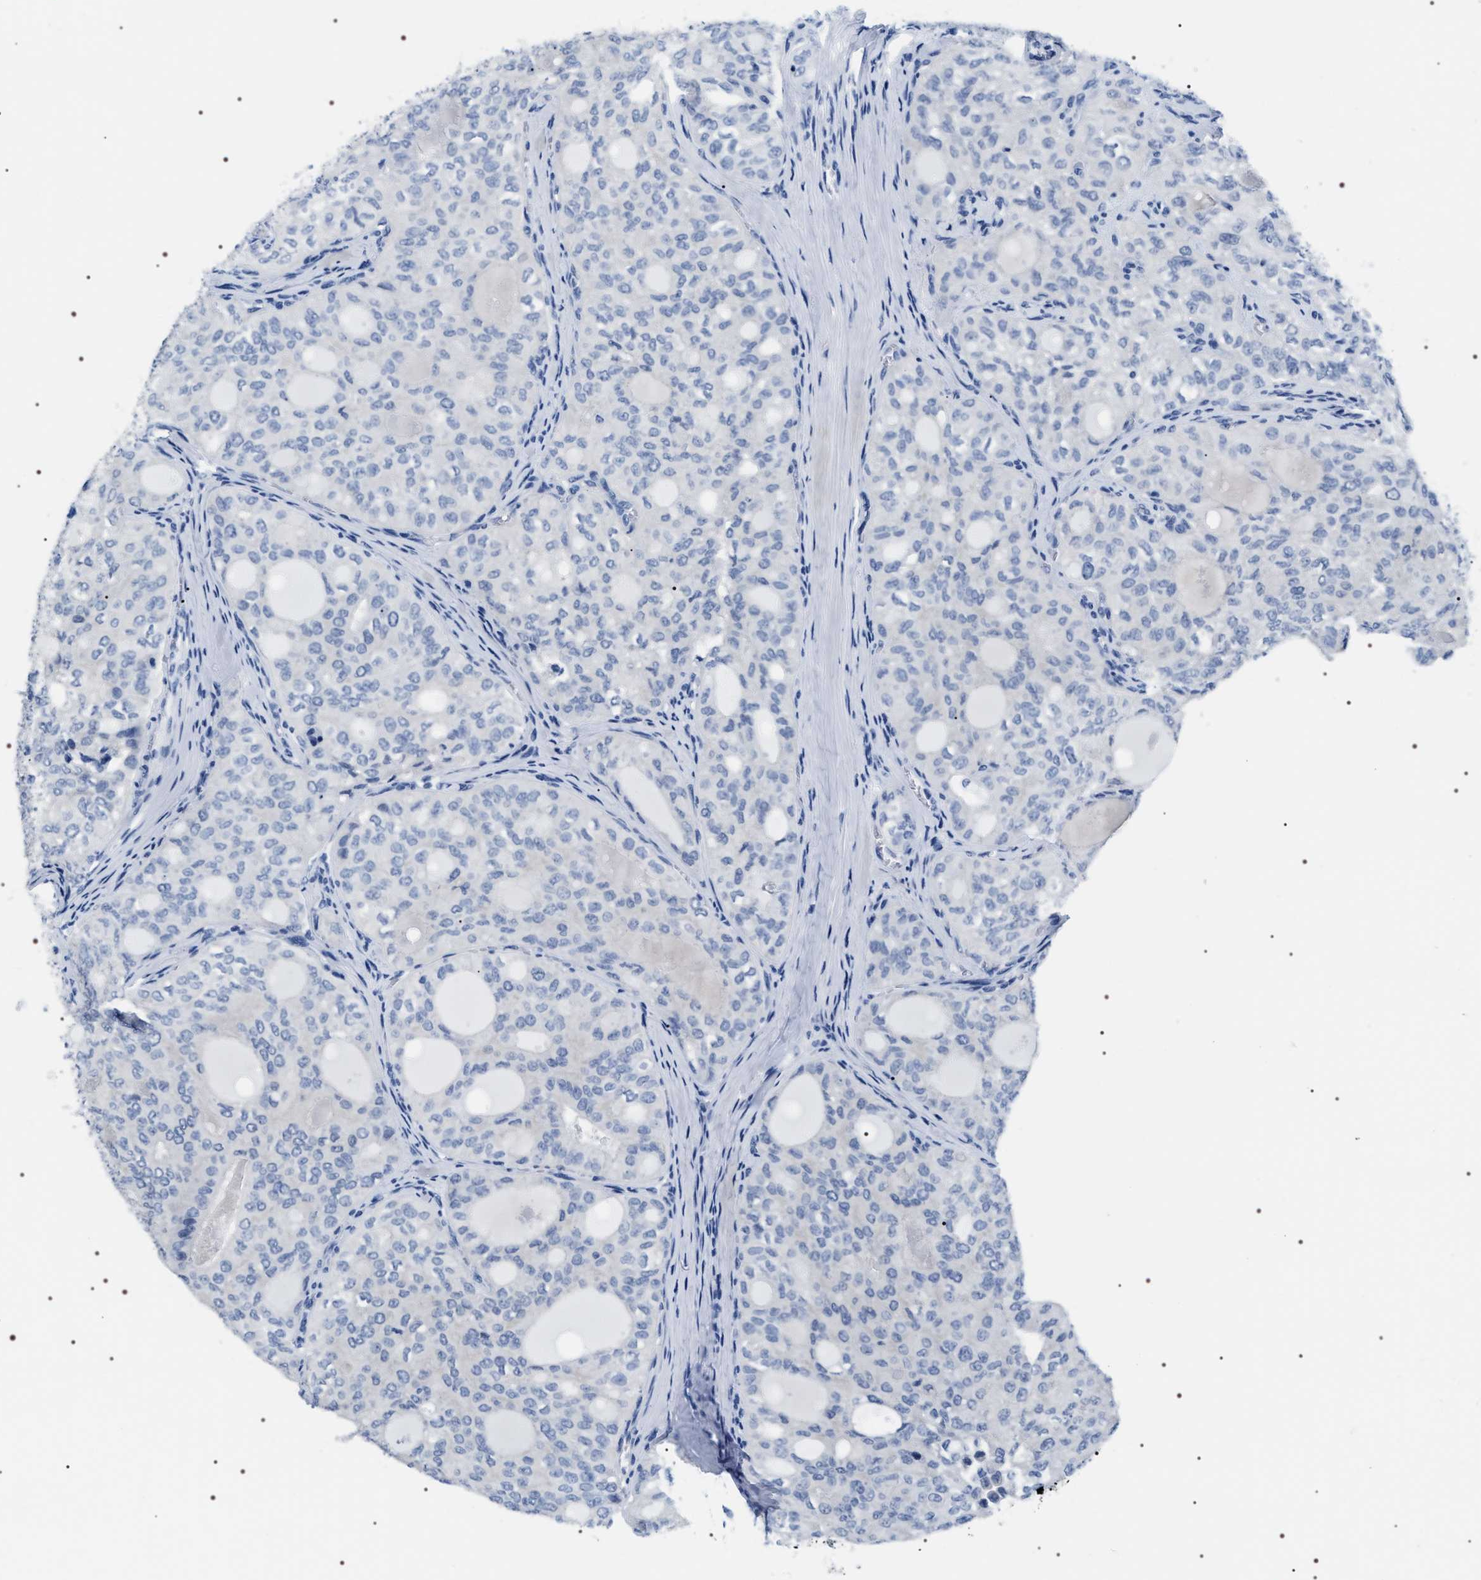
{"staining": {"intensity": "negative", "quantity": "none", "location": "none"}, "tissue": "thyroid cancer", "cell_type": "Tumor cells", "image_type": "cancer", "snomed": [{"axis": "morphology", "description": "Follicular adenoma carcinoma, NOS"}, {"axis": "topography", "description": "Thyroid gland"}], "caption": "Immunohistochemical staining of thyroid cancer (follicular adenoma carcinoma) shows no significant positivity in tumor cells.", "gene": "ADH4", "patient": {"sex": "male", "age": 75}}